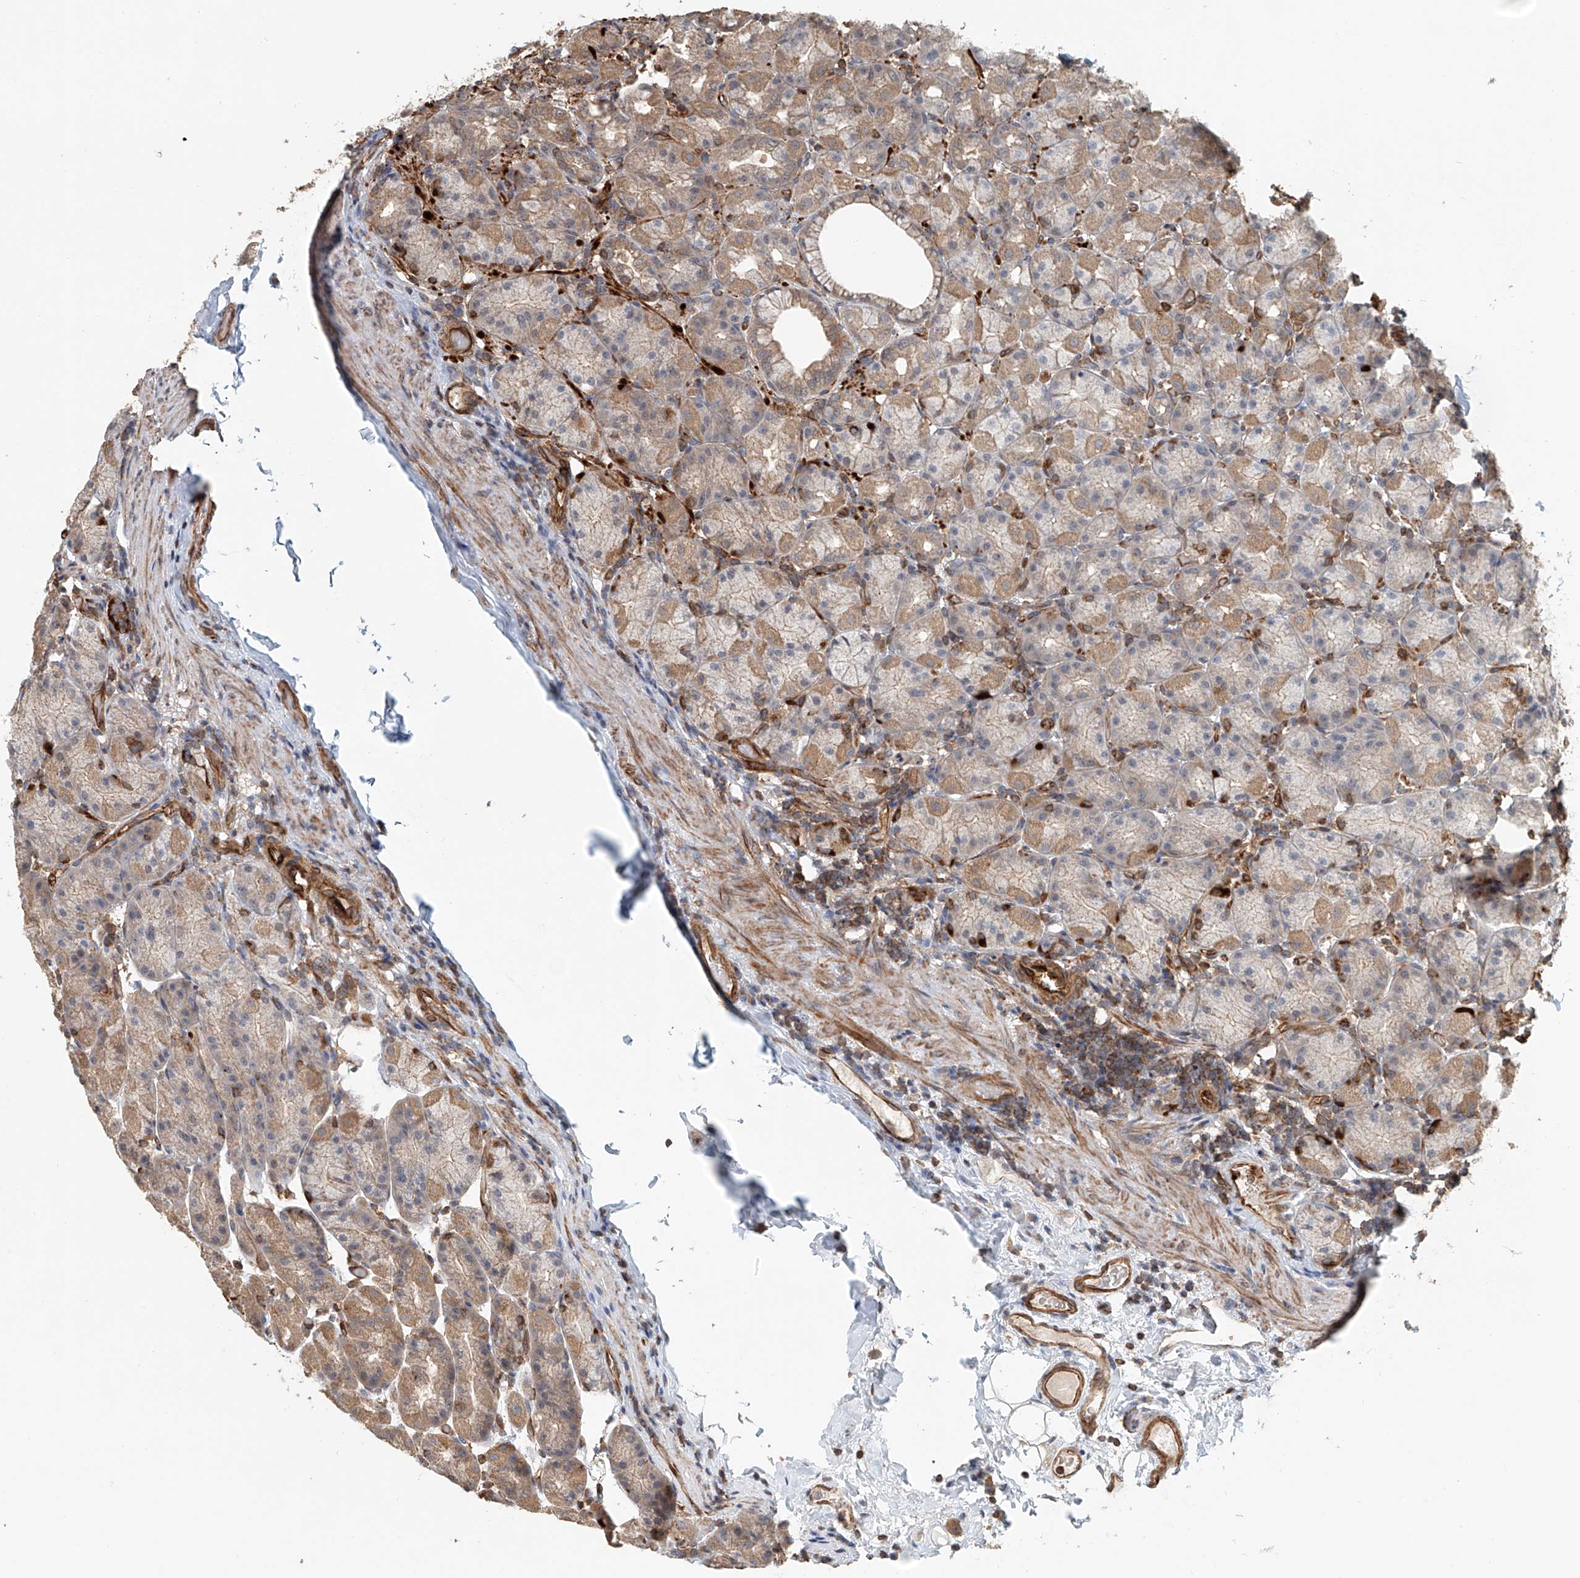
{"staining": {"intensity": "moderate", "quantity": ">75%", "location": "cytoplasmic/membranous"}, "tissue": "stomach", "cell_type": "Glandular cells", "image_type": "normal", "snomed": [{"axis": "morphology", "description": "Normal tissue, NOS"}, {"axis": "topography", "description": "Stomach, upper"}], "caption": "DAB immunohistochemical staining of normal stomach shows moderate cytoplasmic/membranous protein staining in about >75% of glandular cells.", "gene": "FRYL", "patient": {"sex": "male", "age": 68}}